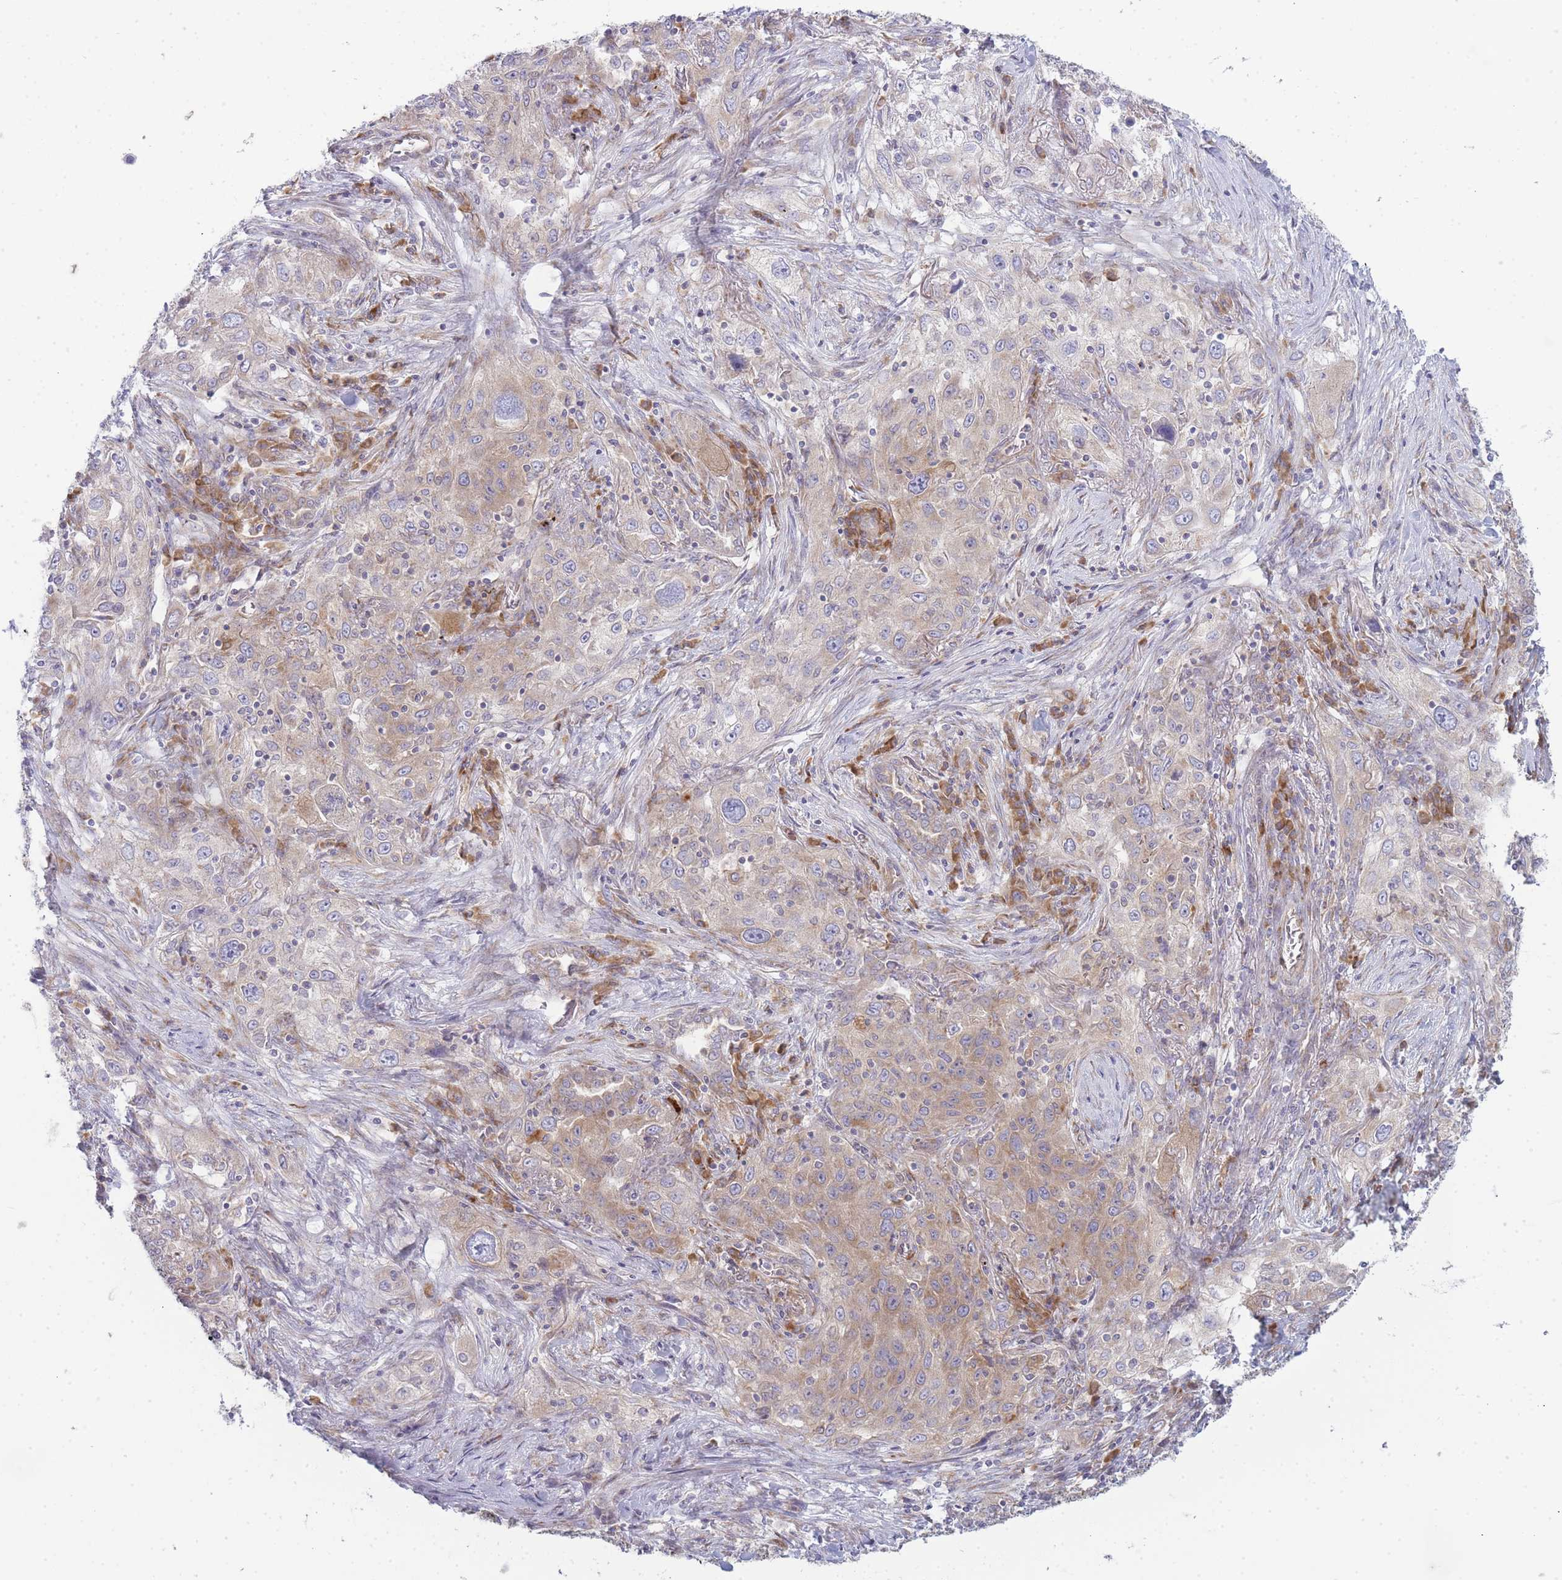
{"staining": {"intensity": "weak", "quantity": "25%-75%", "location": "cytoplasmic/membranous"}, "tissue": "lung cancer", "cell_type": "Tumor cells", "image_type": "cancer", "snomed": [{"axis": "morphology", "description": "Squamous cell carcinoma, NOS"}, {"axis": "topography", "description": "Lung"}], "caption": "Brown immunohistochemical staining in lung squamous cell carcinoma exhibits weak cytoplasmic/membranous expression in about 25%-75% of tumor cells.", "gene": "OR5L2", "patient": {"sex": "female", "age": 69}}